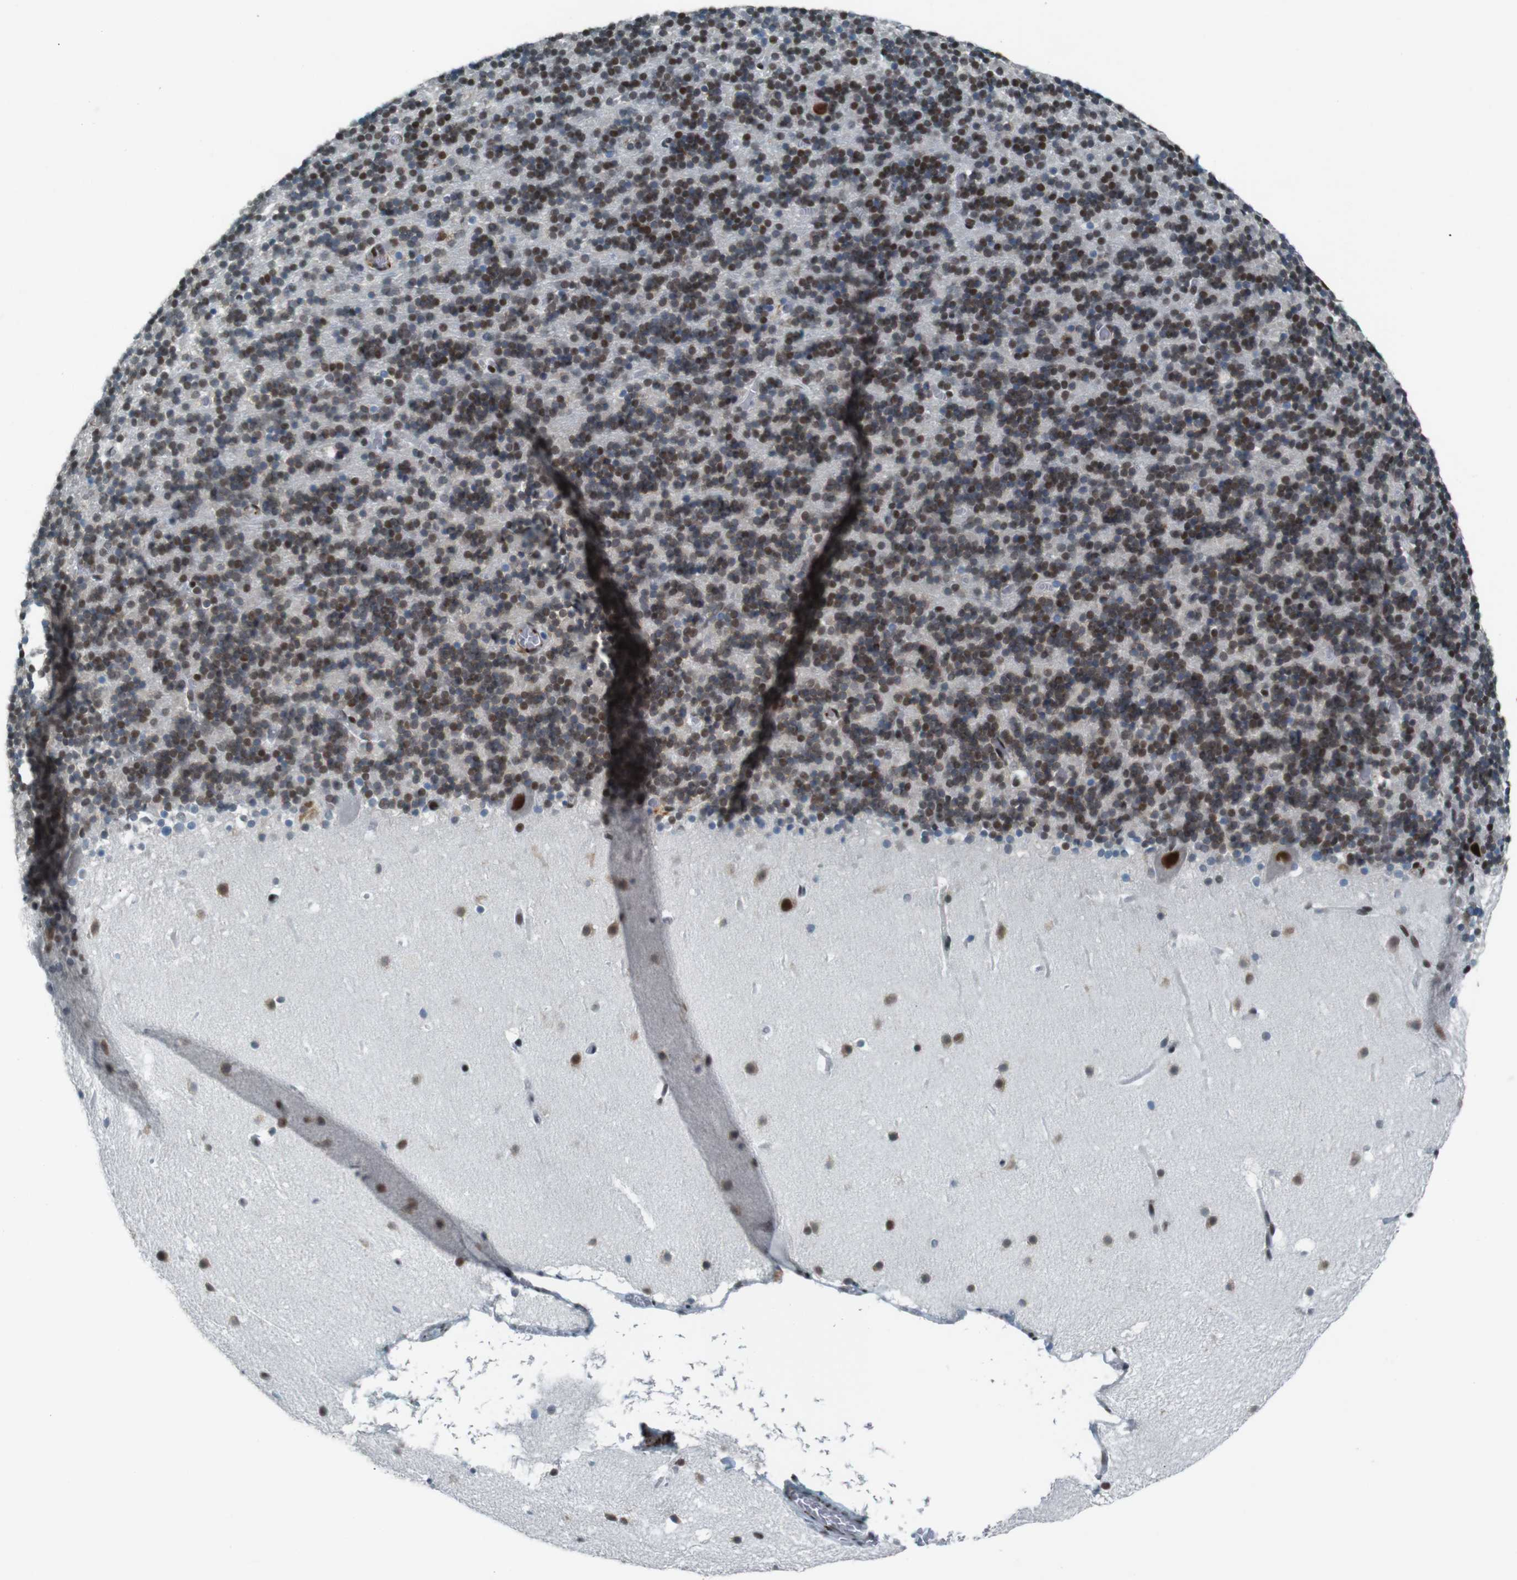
{"staining": {"intensity": "strong", "quantity": ">75%", "location": "nuclear"}, "tissue": "cerebellum", "cell_type": "Cells in granular layer", "image_type": "normal", "snomed": [{"axis": "morphology", "description": "Normal tissue, NOS"}, {"axis": "topography", "description": "Cerebellum"}], "caption": "Immunohistochemical staining of unremarkable cerebellum demonstrates high levels of strong nuclear positivity in about >75% of cells in granular layer.", "gene": "HEXIM1", "patient": {"sex": "male", "age": 45}}